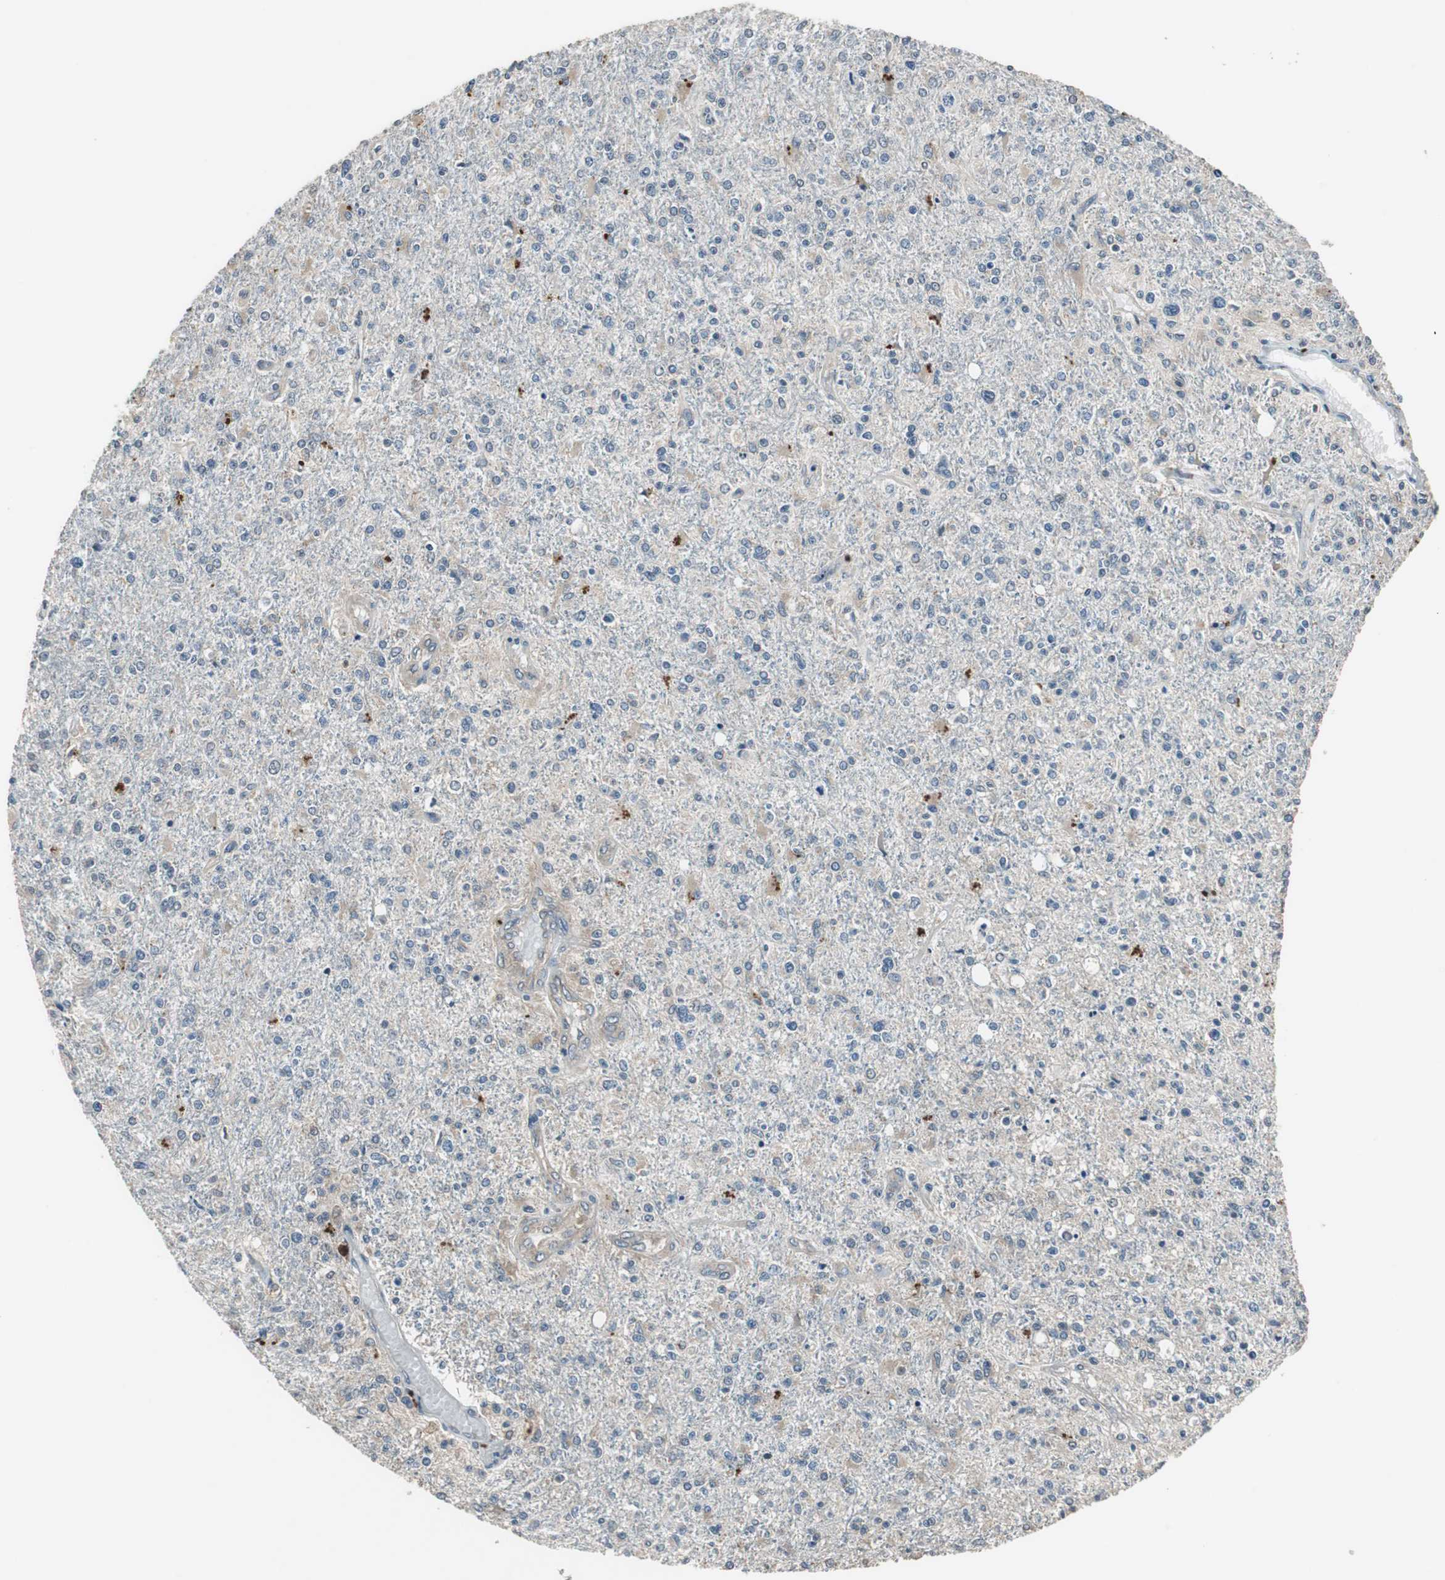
{"staining": {"intensity": "weak", "quantity": "<25%", "location": "cytoplasmic/membranous"}, "tissue": "glioma", "cell_type": "Tumor cells", "image_type": "cancer", "snomed": [{"axis": "morphology", "description": "Glioma, malignant, High grade"}, {"axis": "topography", "description": "Cerebral cortex"}], "caption": "Immunohistochemistry (IHC) photomicrograph of neoplastic tissue: human high-grade glioma (malignant) stained with DAB shows no significant protein expression in tumor cells.", "gene": "PI4KB", "patient": {"sex": "male", "age": 76}}